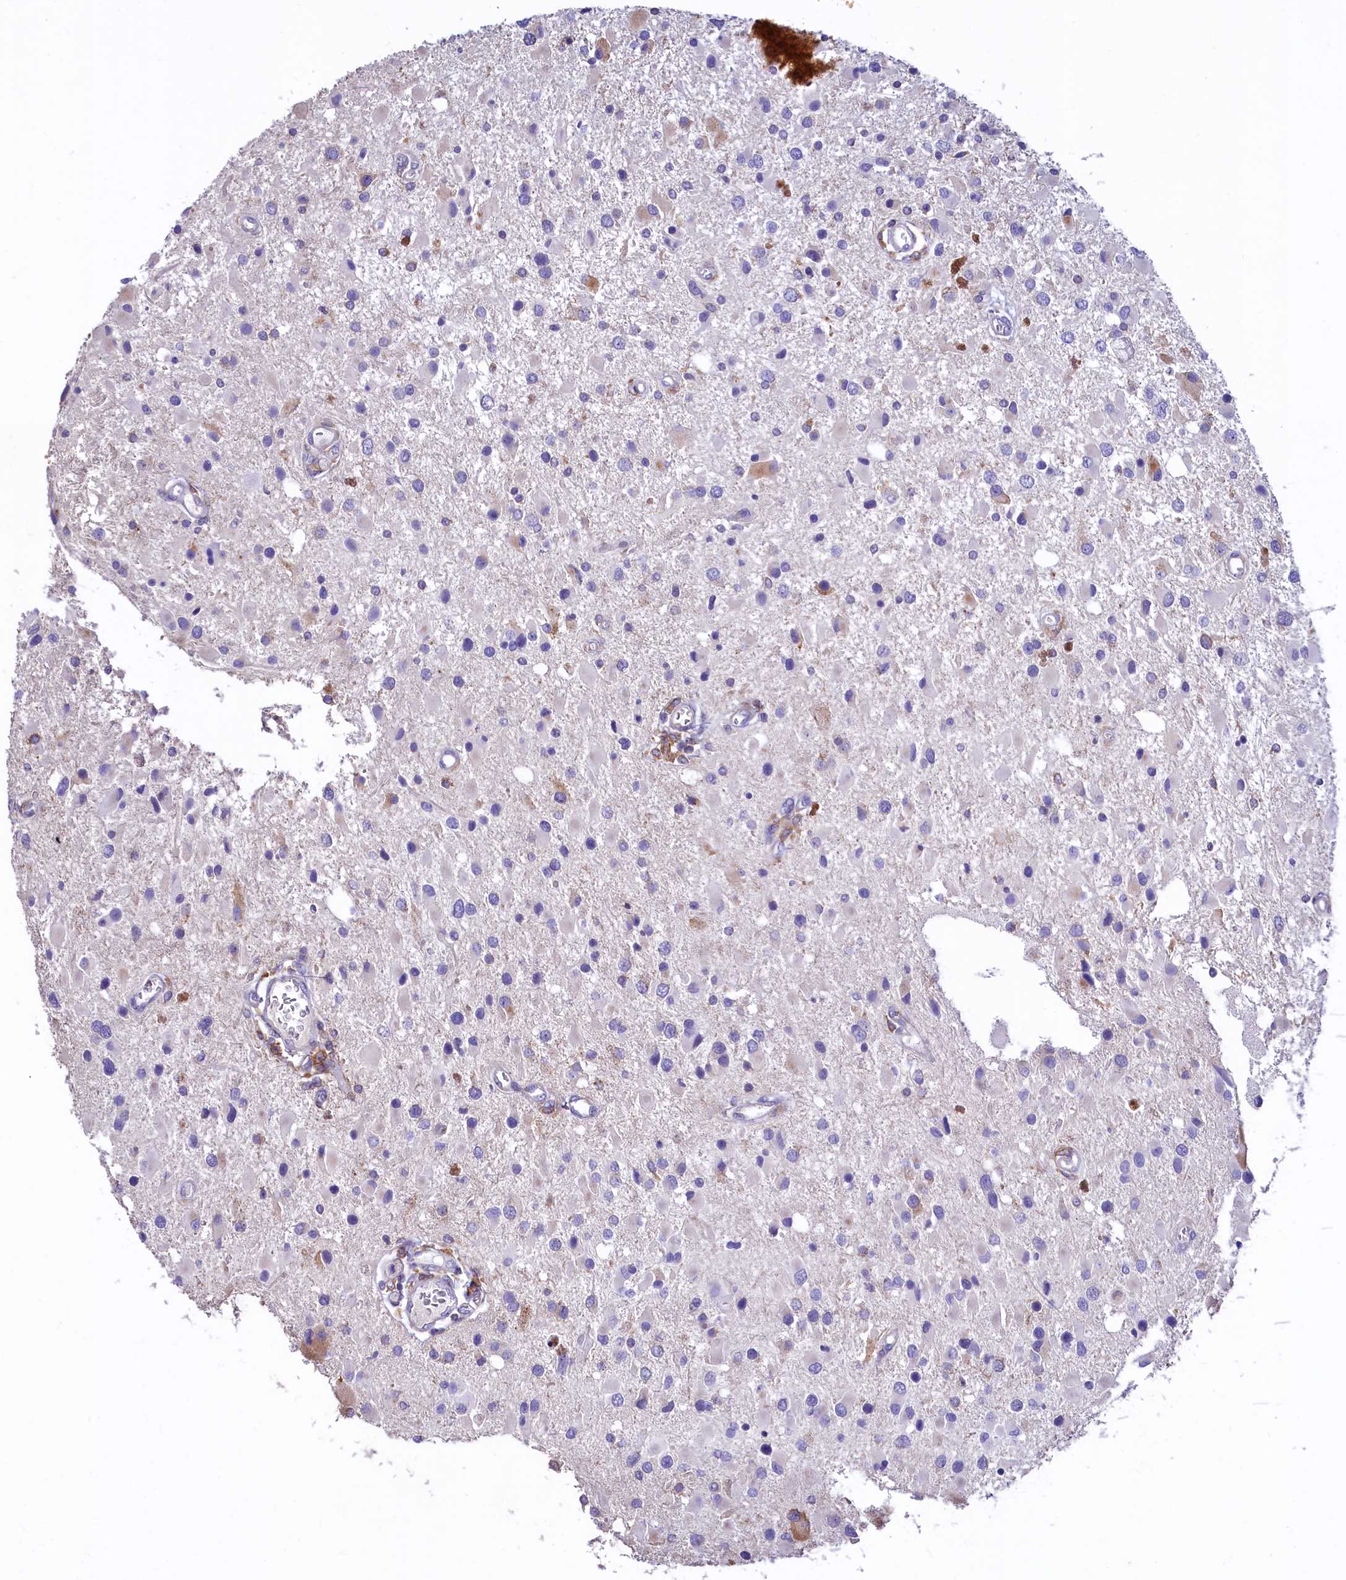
{"staining": {"intensity": "negative", "quantity": "none", "location": "none"}, "tissue": "glioma", "cell_type": "Tumor cells", "image_type": "cancer", "snomed": [{"axis": "morphology", "description": "Glioma, malignant, High grade"}, {"axis": "topography", "description": "Brain"}], "caption": "A high-resolution photomicrograph shows IHC staining of glioma, which exhibits no significant positivity in tumor cells.", "gene": "HPS6", "patient": {"sex": "male", "age": 53}}